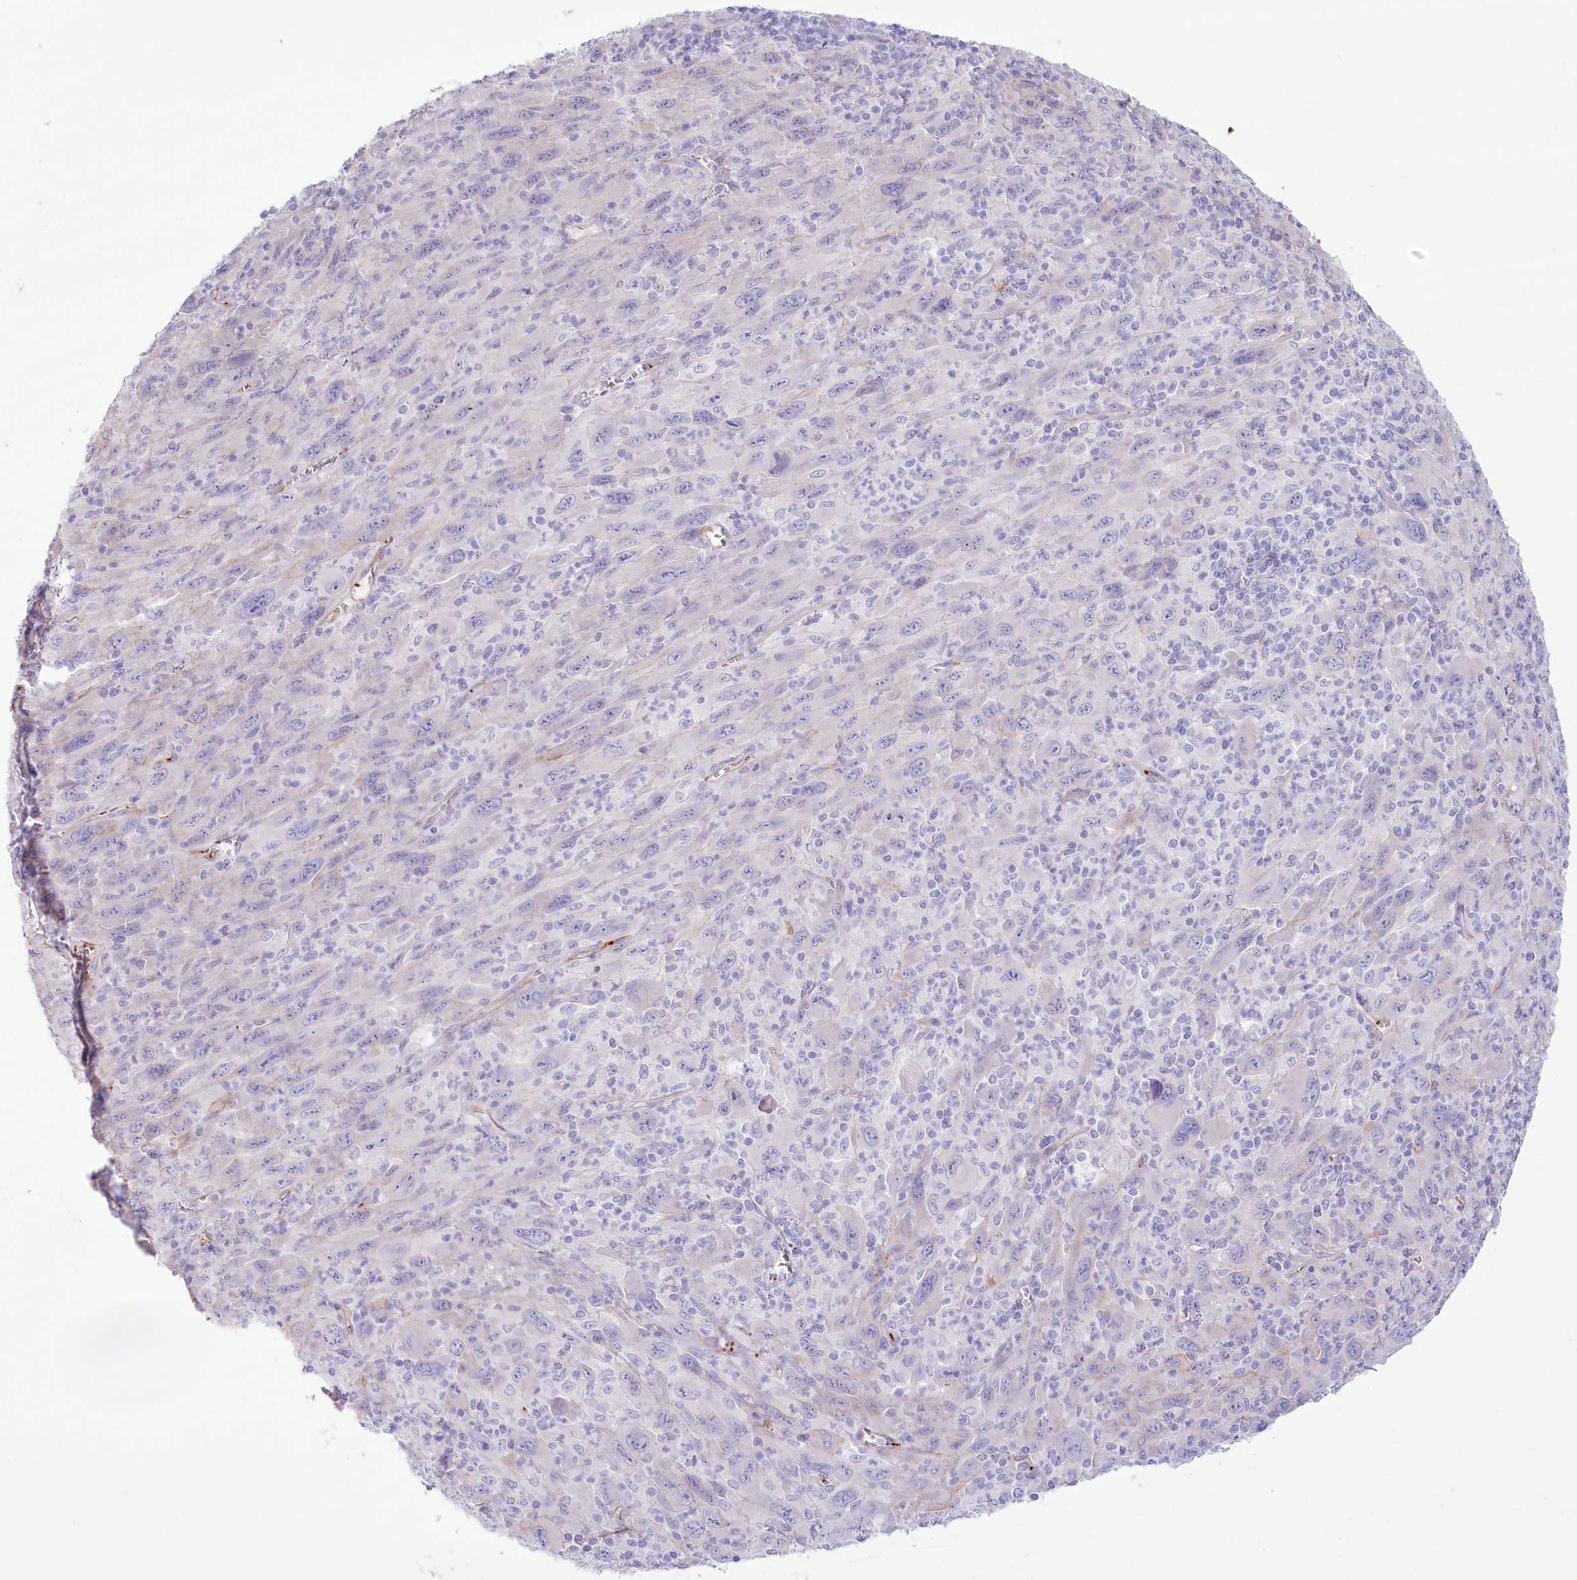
{"staining": {"intensity": "negative", "quantity": "none", "location": "none"}, "tissue": "melanoma", "cell_type": "Tumor cells", "image_type": "cancer", "snomed": [{"axis": "morphology", "description": "Malignant melanoma, Metastatic site"}, {"axis": "topography", "description": "Skin"}], "caption": "Protein analysis of melanoma displays no significant expression in tumor cells. (IHC, brightfield microscopy, high magnification).", "gene": "SLC39A10", "patient": {"sex": "female", "age": 56}}